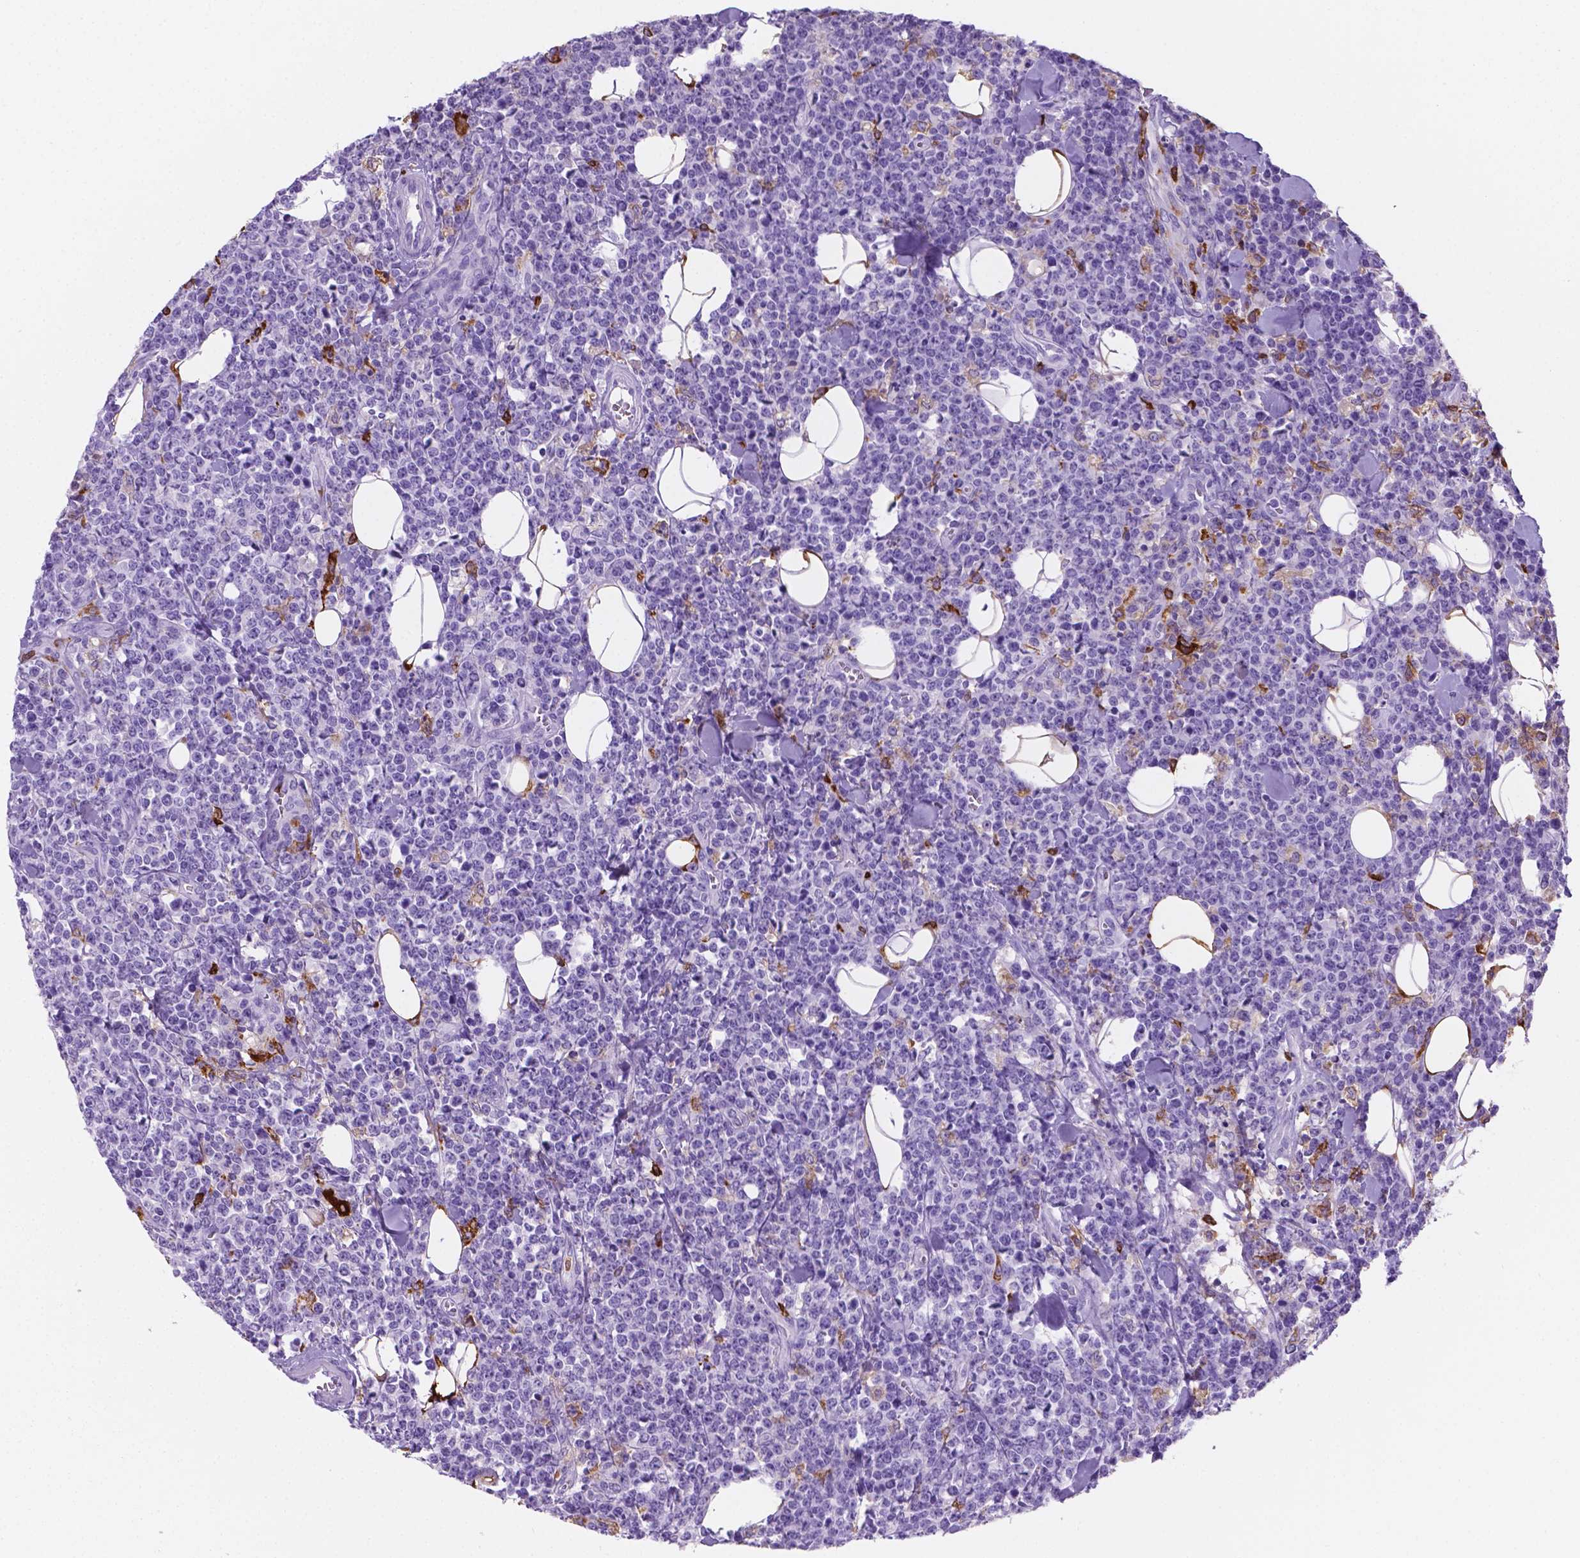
{"staining": {"intensity": "negative", "quantity": "none", "location": "none"}, "tissue": "lymphoma", "cell_type": "Tumor cells", "image_type": "cancer", "snomed": [{"axis": "morphology", "description": "Malignant lymphoma, non-Hodgkin's type, High grade"}, {"axis": "topography", "description": "Small intestine"}], "caption": "The image reveals no staining of tumor cells in high-grade malignant lymphoma, non-Hodgkin's type. (DAB immunohistochemistry (IHC), high magnification).", "gene": "MACF1", "patient": {"sex": "female", "age": 56}}